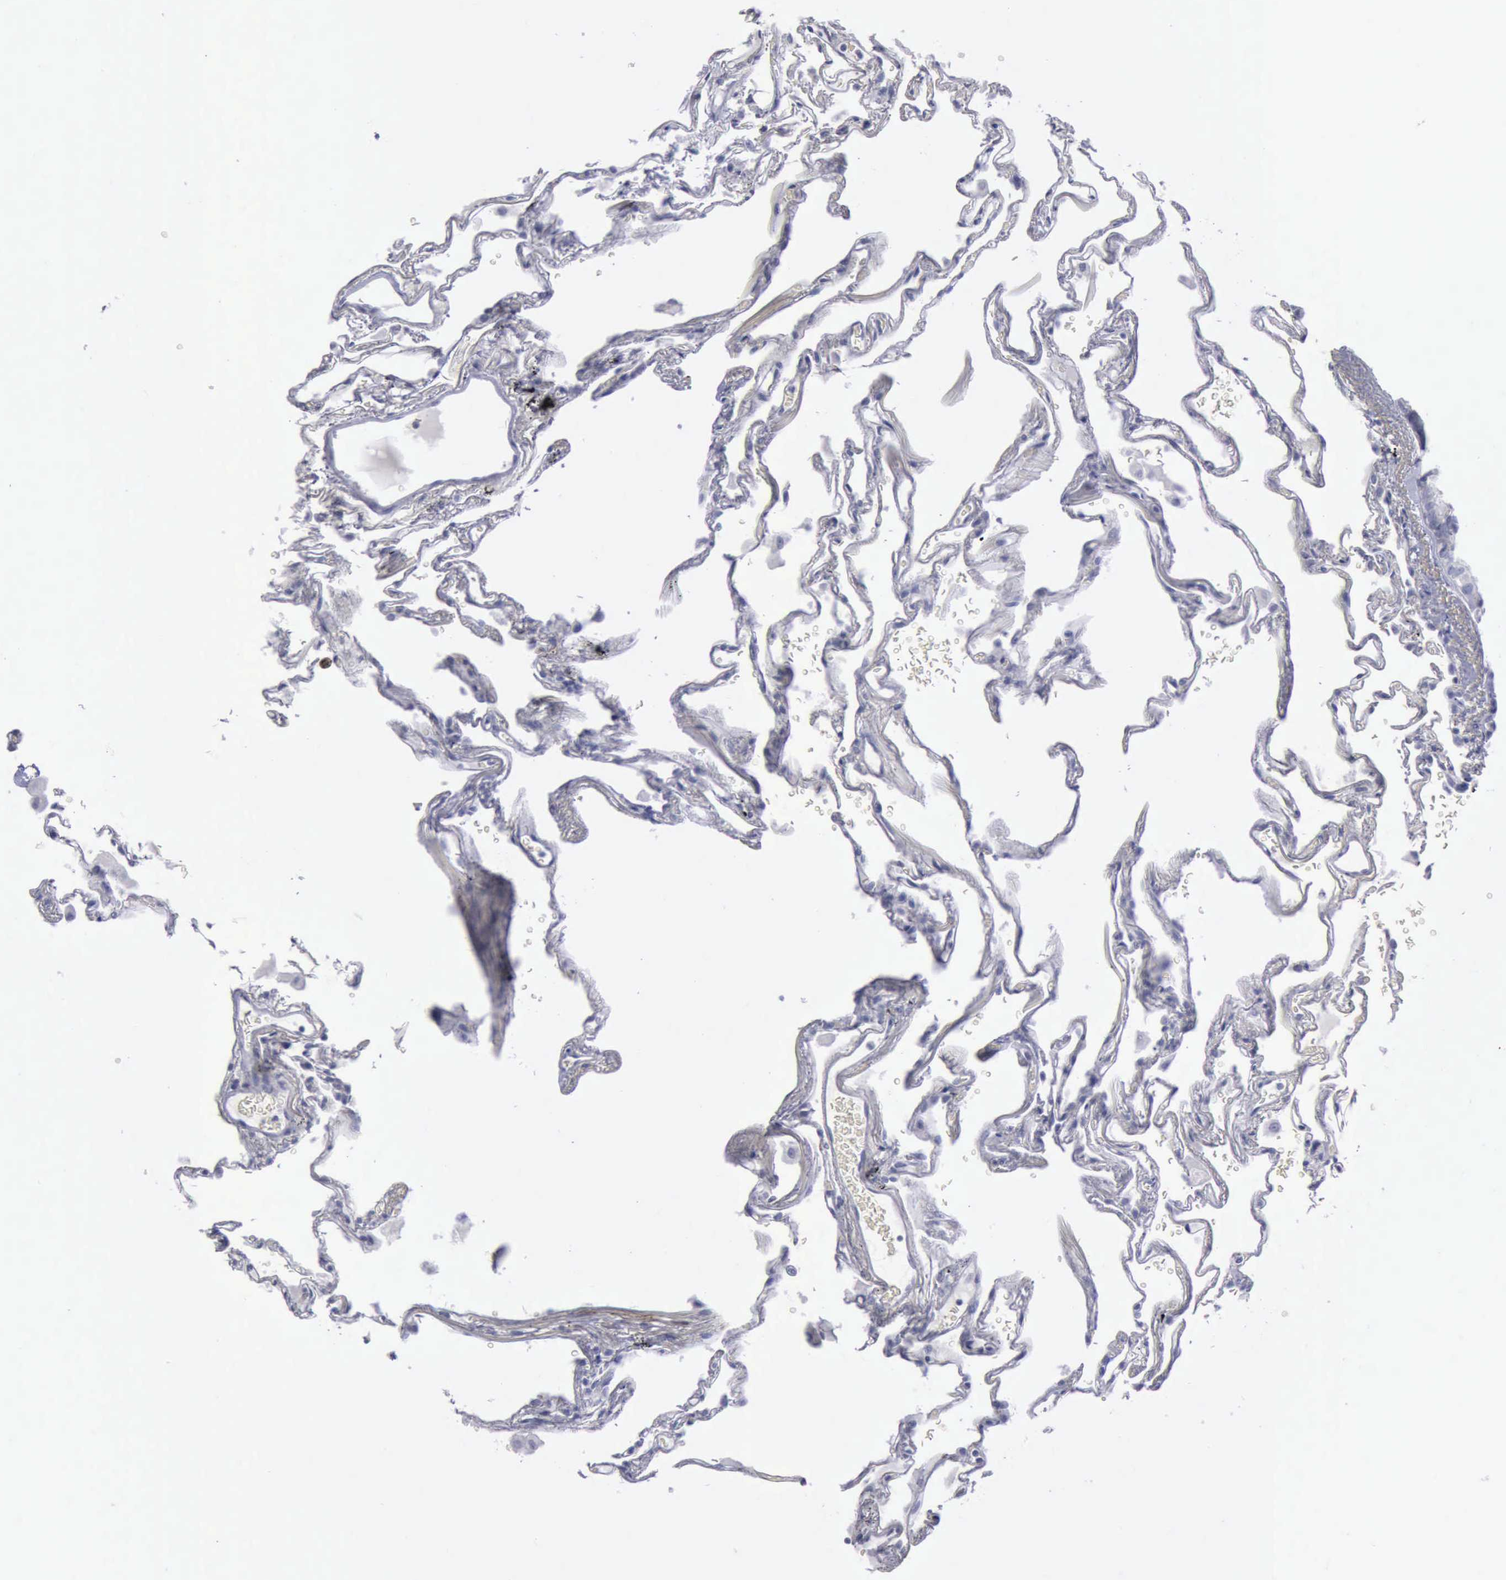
{"staining": {"intensity": "negative", "quantity": "none", "location": "none"}, "tissue": "lung", "cell_type": "Alveolar cells", "image_type": "normal", "snomed": [{"axis": "morphology", "description": "Normal tissue, NOS"}, {"axis": "morphology", "description": "Inflammation, NOS"}, {"axis": "topography", "description": "Lung"}], "caption": "An immunohistochemistry image of benign lung is shown. There is no staining in alveolar cells of lung. Brightfield microscopy of immunohistochemistry (IHC) stained with DAB (brown) and hematoxylin (blue), captured at high magnification.", "gene": "CDH2", "patient": {"sex": "male", "age": 69}}